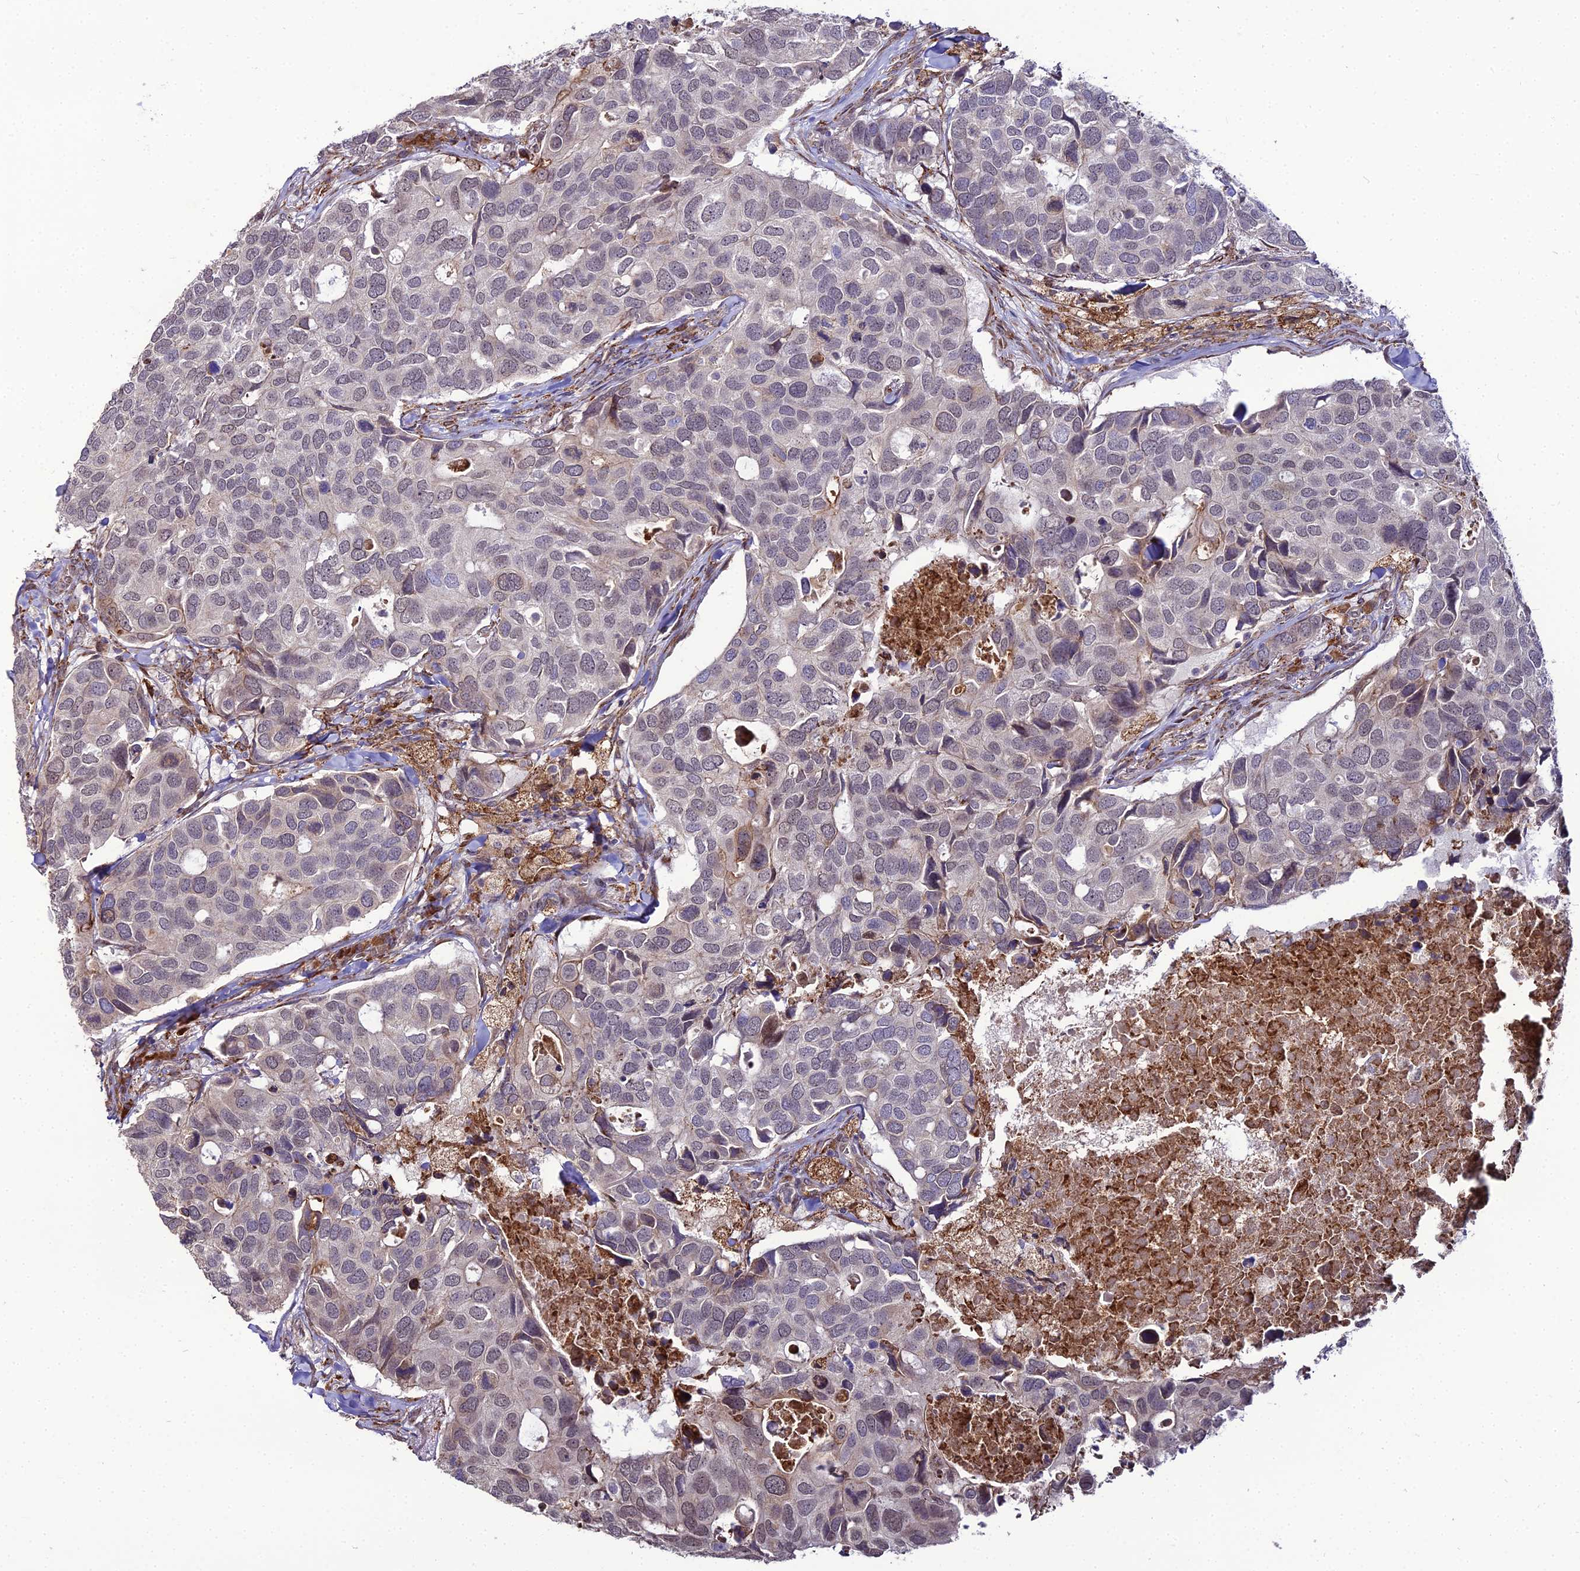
{"staining": {"intensity": "negative", "quantity": "none", "location": "none"}, "tissue": "breast cancer", "cell_type": "Tumor cells", "image_type": "cancer", "snomed": [{"axis": "morphology", "description": "Duct carcinoma"}, {"axis": "topography", "description": "Breast"}], "caption": "Micrograph shows no protein positivity in tumor cells of infiltrating ductal carcinoma (breast) tissue.", "gene": "TROAP", "patient": {"sex": "female", "age": 83}}